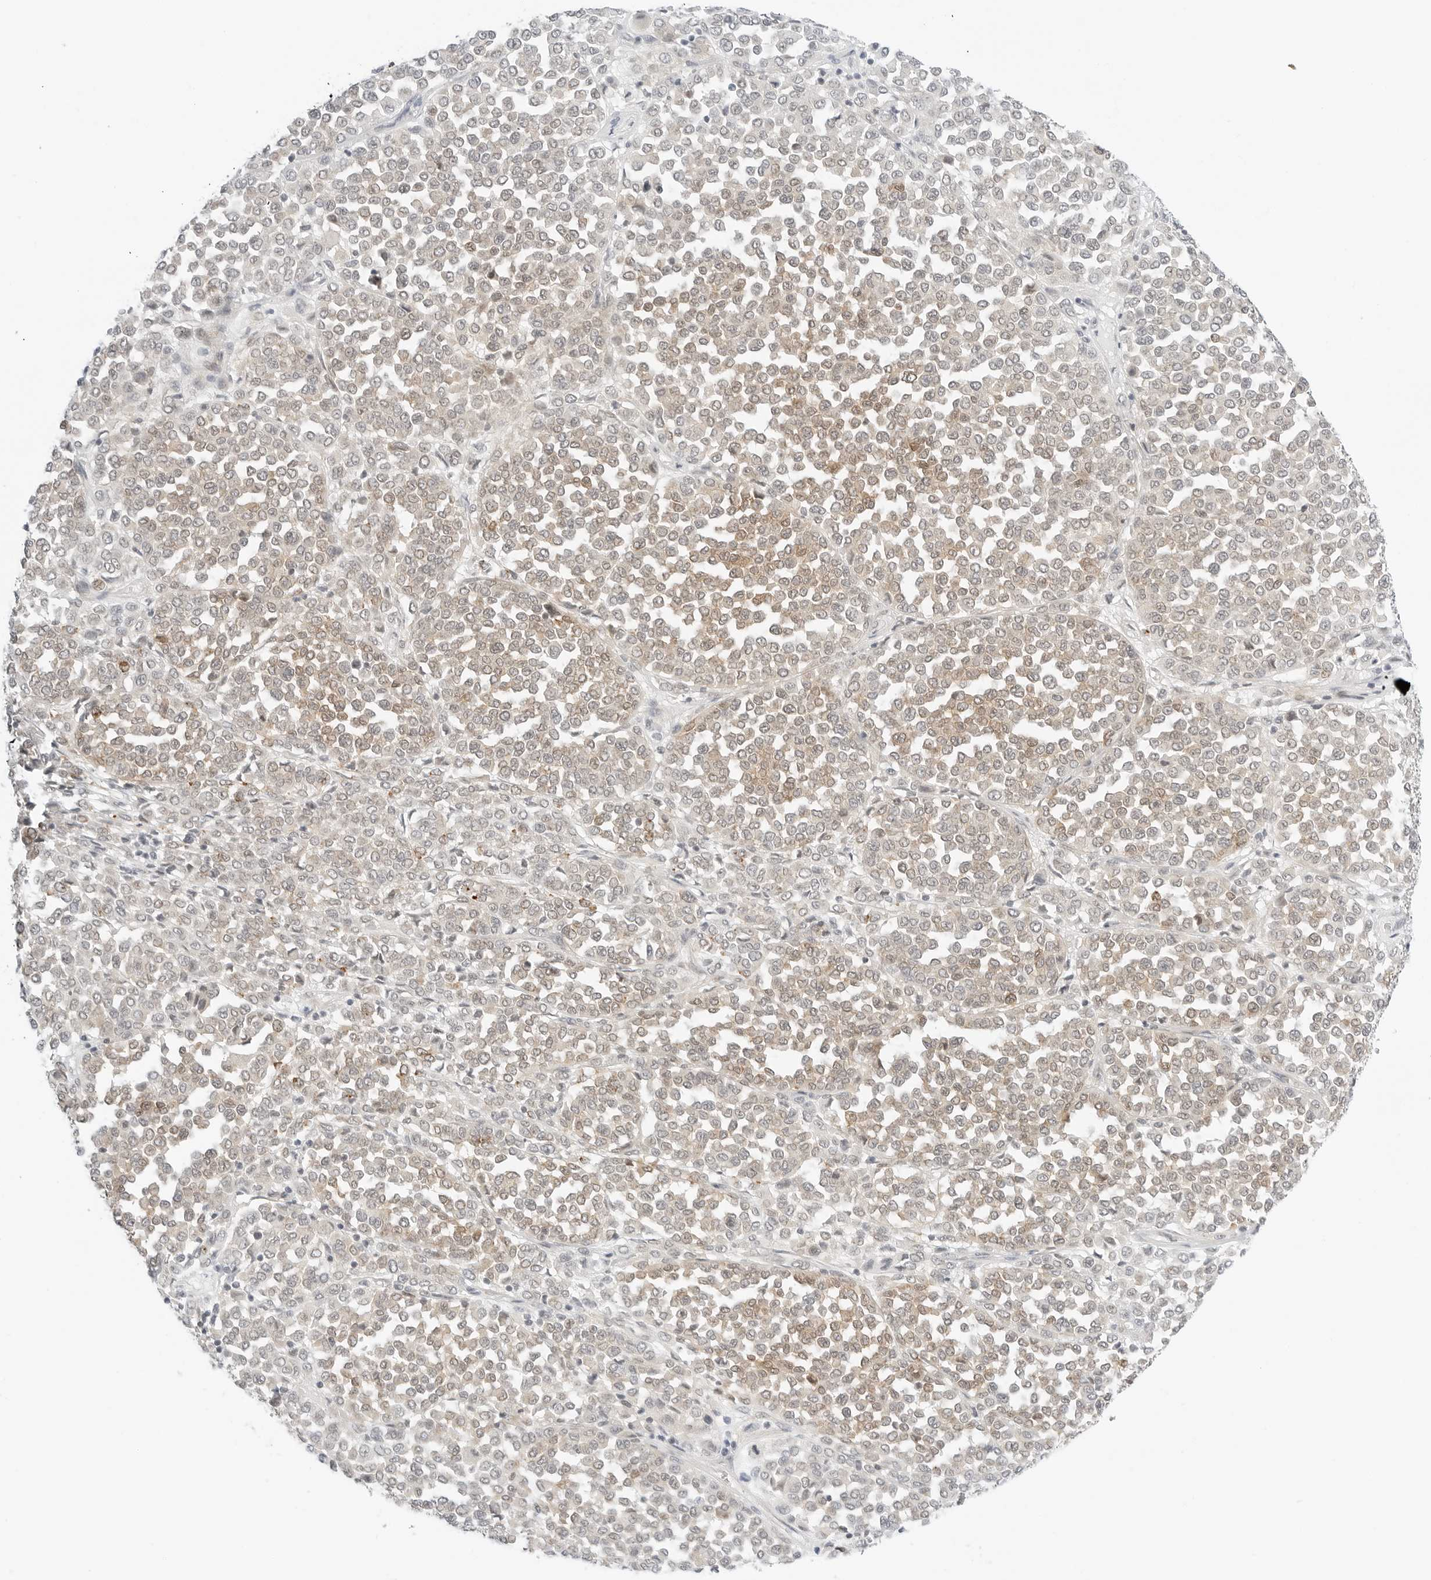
{"staining": {"intensity": "moderate", "quantity": "25%-75%", "location": "cytoplasmic/membranous,nuclear"}, "tissue": "melanoma", "cell_type": "Tumor cells", "image_type": "cancer", "snomed": [{"axis": "morphology", "description": "Malignant melanoma, Metastatic site"}, {"axis": "topography", "description": "Pancreas"}], "caption": "Melanoma stained with DAB immunohistochemistry (IHC) shows medium levels of moderate cytoplasmic/membranous and nuclear expression in approximately 25%-75% of tumor cells.", "gene": "NEO1", "patient": {"sex": "female", "age": 30}}